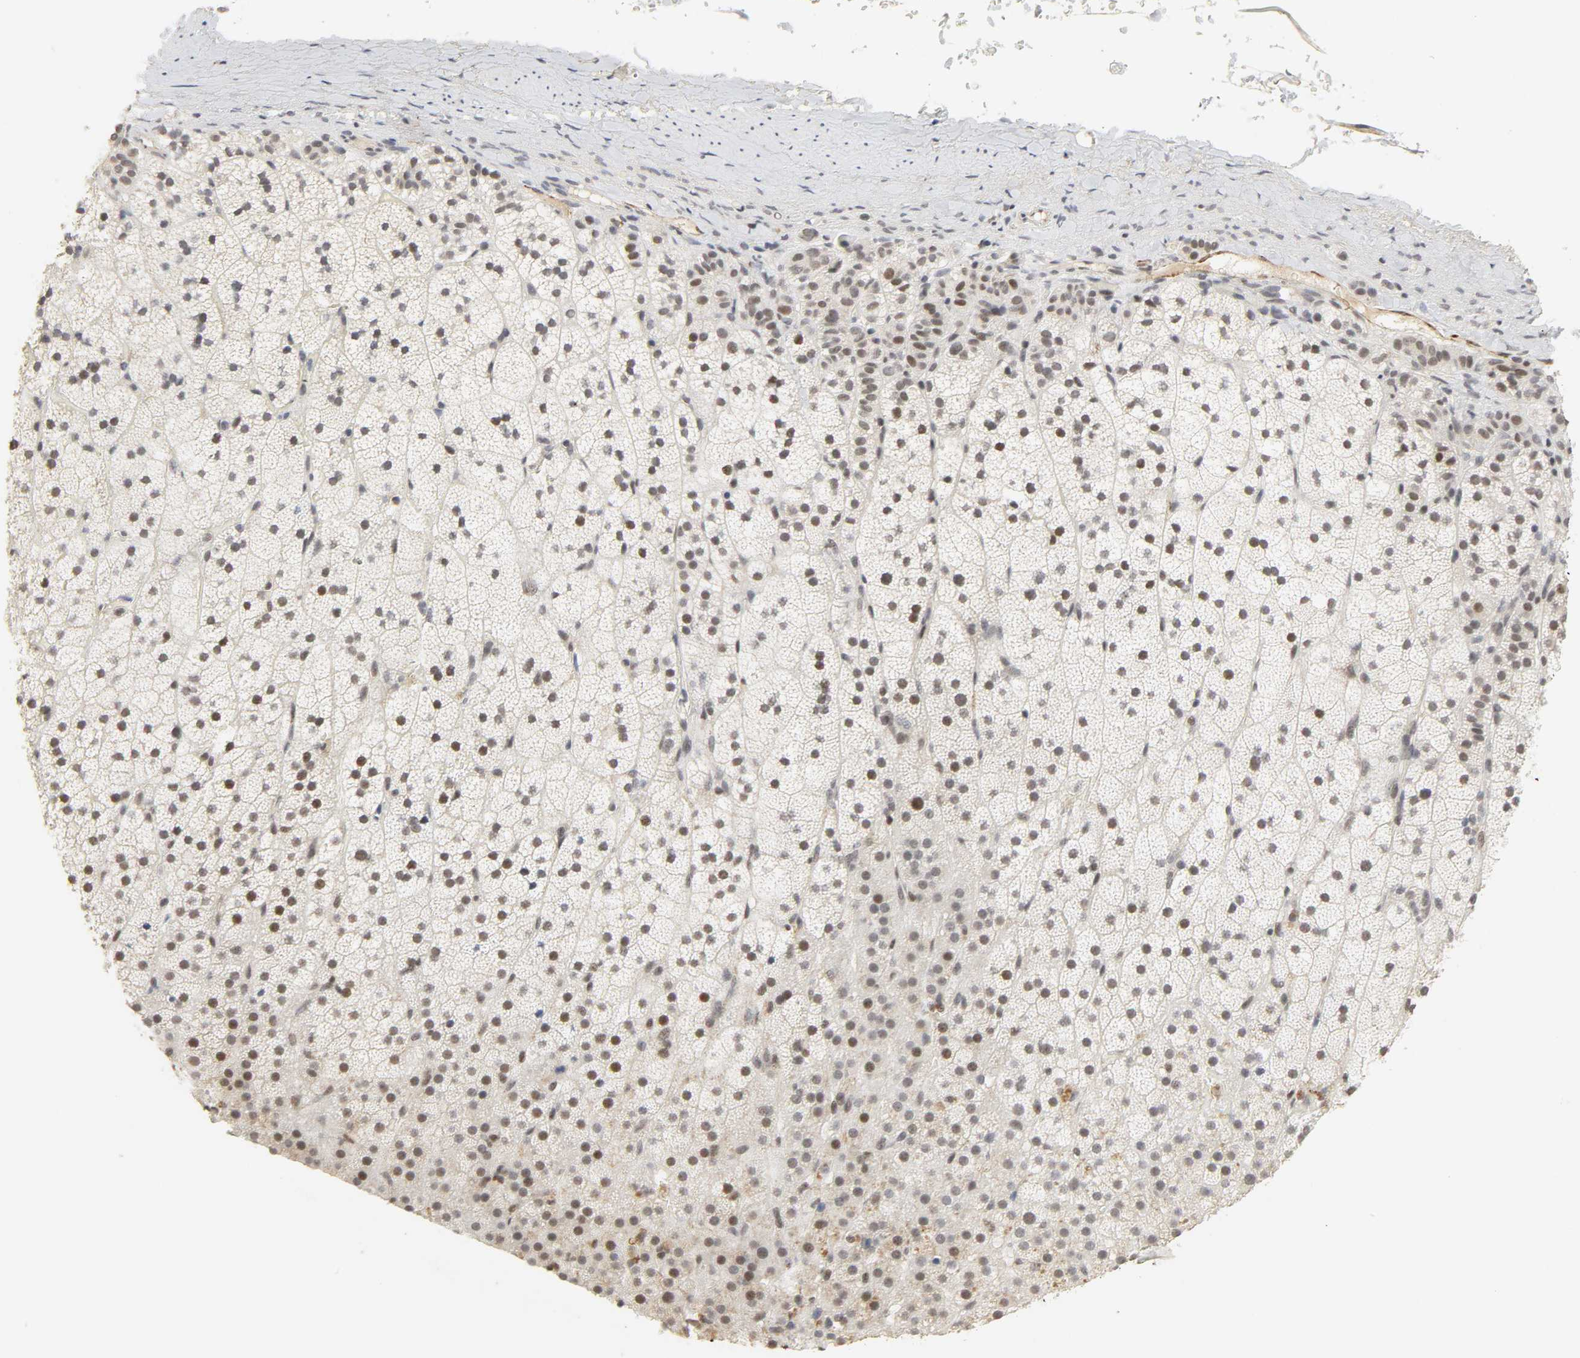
{"staining": {"intensity": "moderate", "quantity": ">75%", "location": "nuclear"}, "tissue": "adrenal gland", "cell_type": "Glandular cells", "image_type": "normal", "snomed": [{"axis": "morphology", "description": "Normal tissue, NOS"}, {"axis": "topography", "description": "Adrenal gland"}], "caption": "Immunohistochemical staining of normal adrenal gland exhibits moderate nuclear protein expression in approximately >75% of glandular cells. The staining was performed using DAB to visualize the protein expression in brown, while the nuclei were stained in blue with hematoxylin (Magnification: 20x).", "gene": "NCOA6", "patient": {"sex": "male", "age": 35}}